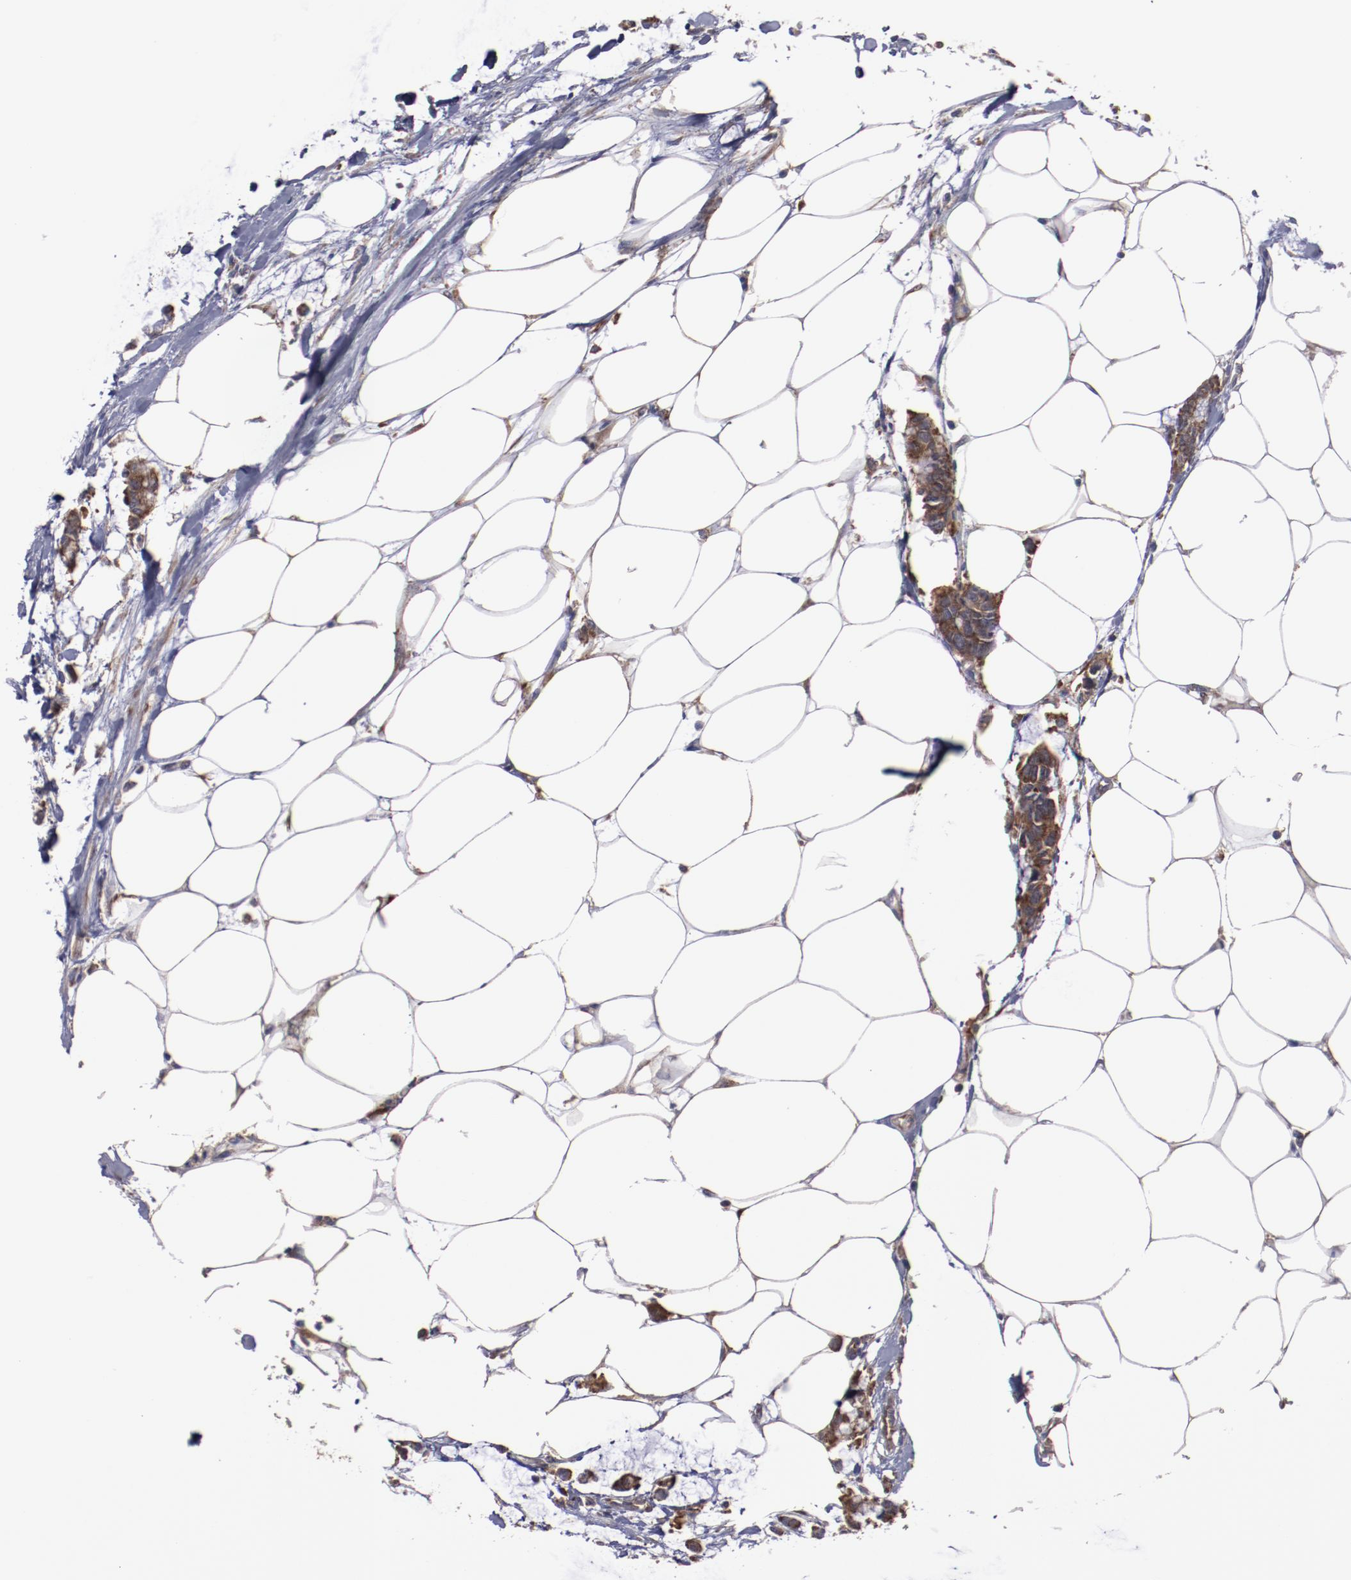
{"staining": {"intensity": "strong", "quantity": ">75%", "location": "cytoplasmic/membranous"}, "tissue": "colorectal cancer", "cell_type": "Tumor cells", "image_type": "cancer", "snomed": [{"axis": "morphology", "description": "Normal tissue, NOS"}, {"axis": "morphology", "description": "Adenocarcinoma, NOS"}, {"axis": "topography", "description": "Colon"}, {"axis": "topography", "description": "Peripheral nerve tissue"}], "caption": "Colorectal cancer (adenocarcinoma) stained with a brown dye shows strong cytoplasmic/membranous positive staining in about >75% of tumor cells.", "gene": "RPS4Y1", "patient": {"sex": "male", "age": 14}}